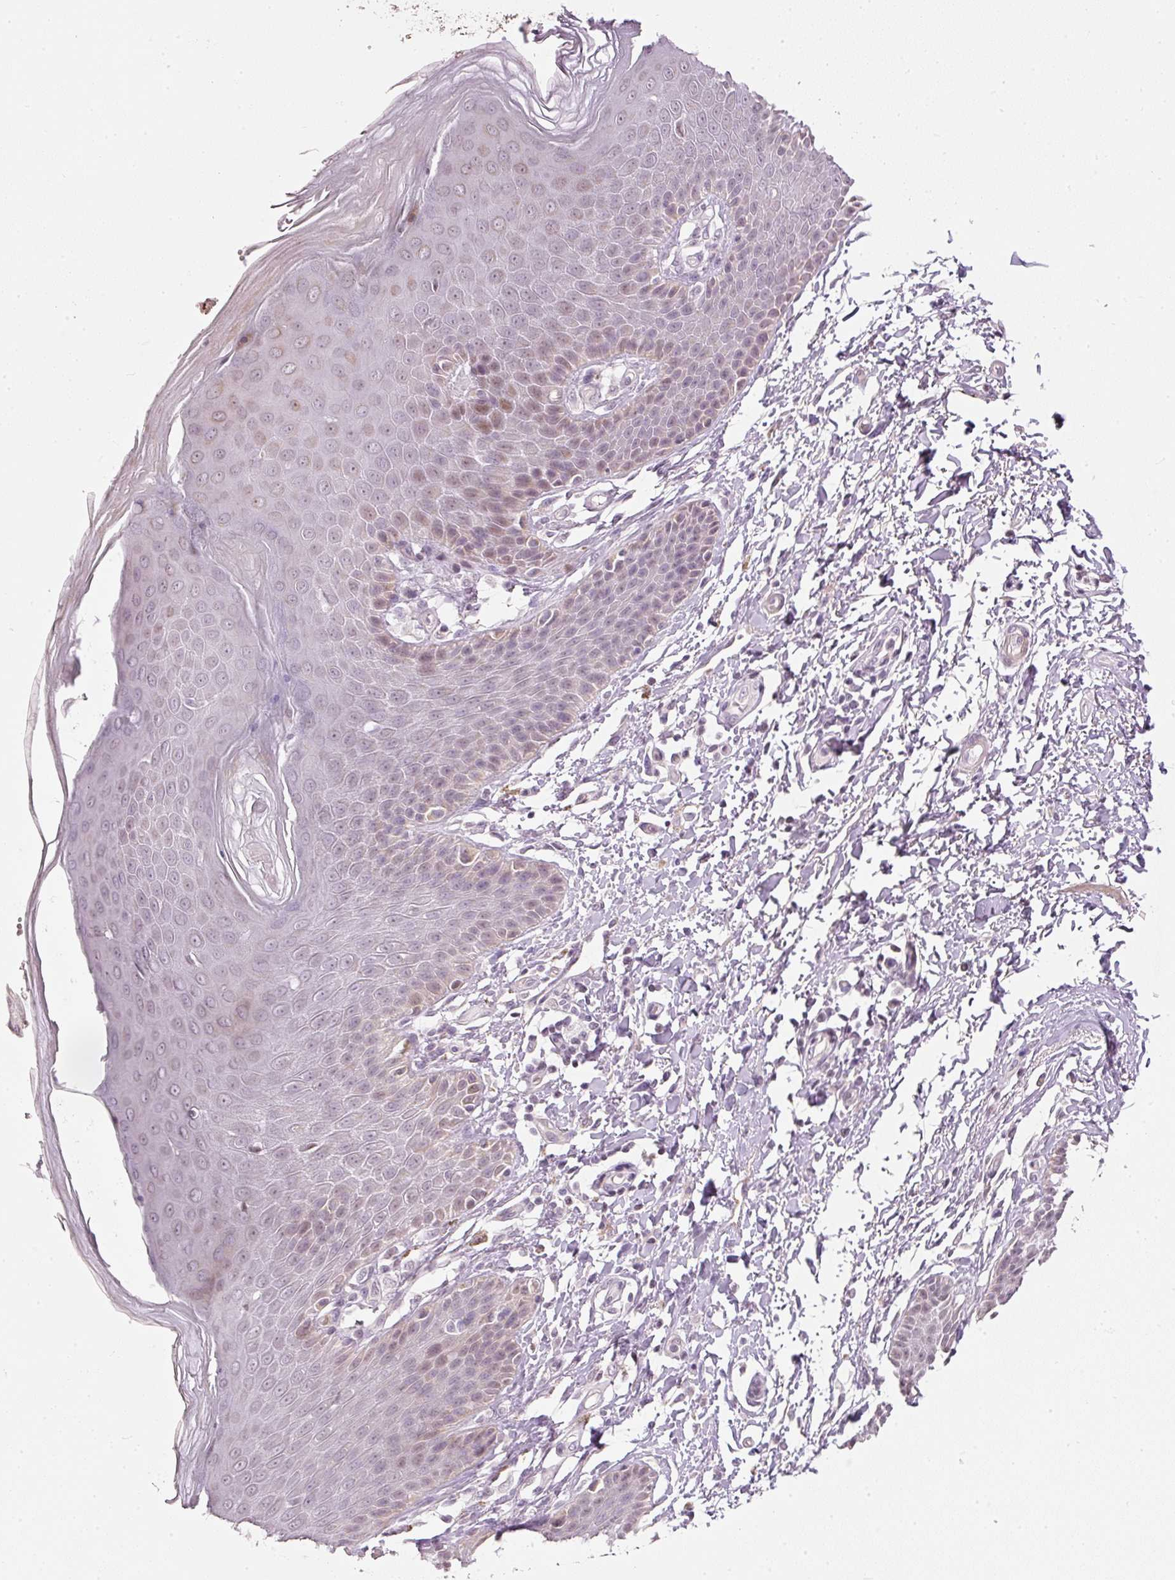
{"staining": {"intensity": "moderate", "quantity": "<25%", "location": "cytoplasmic/membranous,nuclear"}, "tissue": "skin", "cell_type": "Epidermal cells", "image_type": "normal", "snomed": [{"axis": "morphology", "description": "Normal tissue, NOS"}, {"axis": "topography", "description": "Peripheral nerve tissue"}], "caption": "High-power microscopy captured an IHC photomicrograph of benign skin, revealing moderate cytoplasmic/membranous,nuclear expression in about <25% of epidermal cells.", "gene": "NRDE2", "patient": {"sex": "male", "age": 51}}